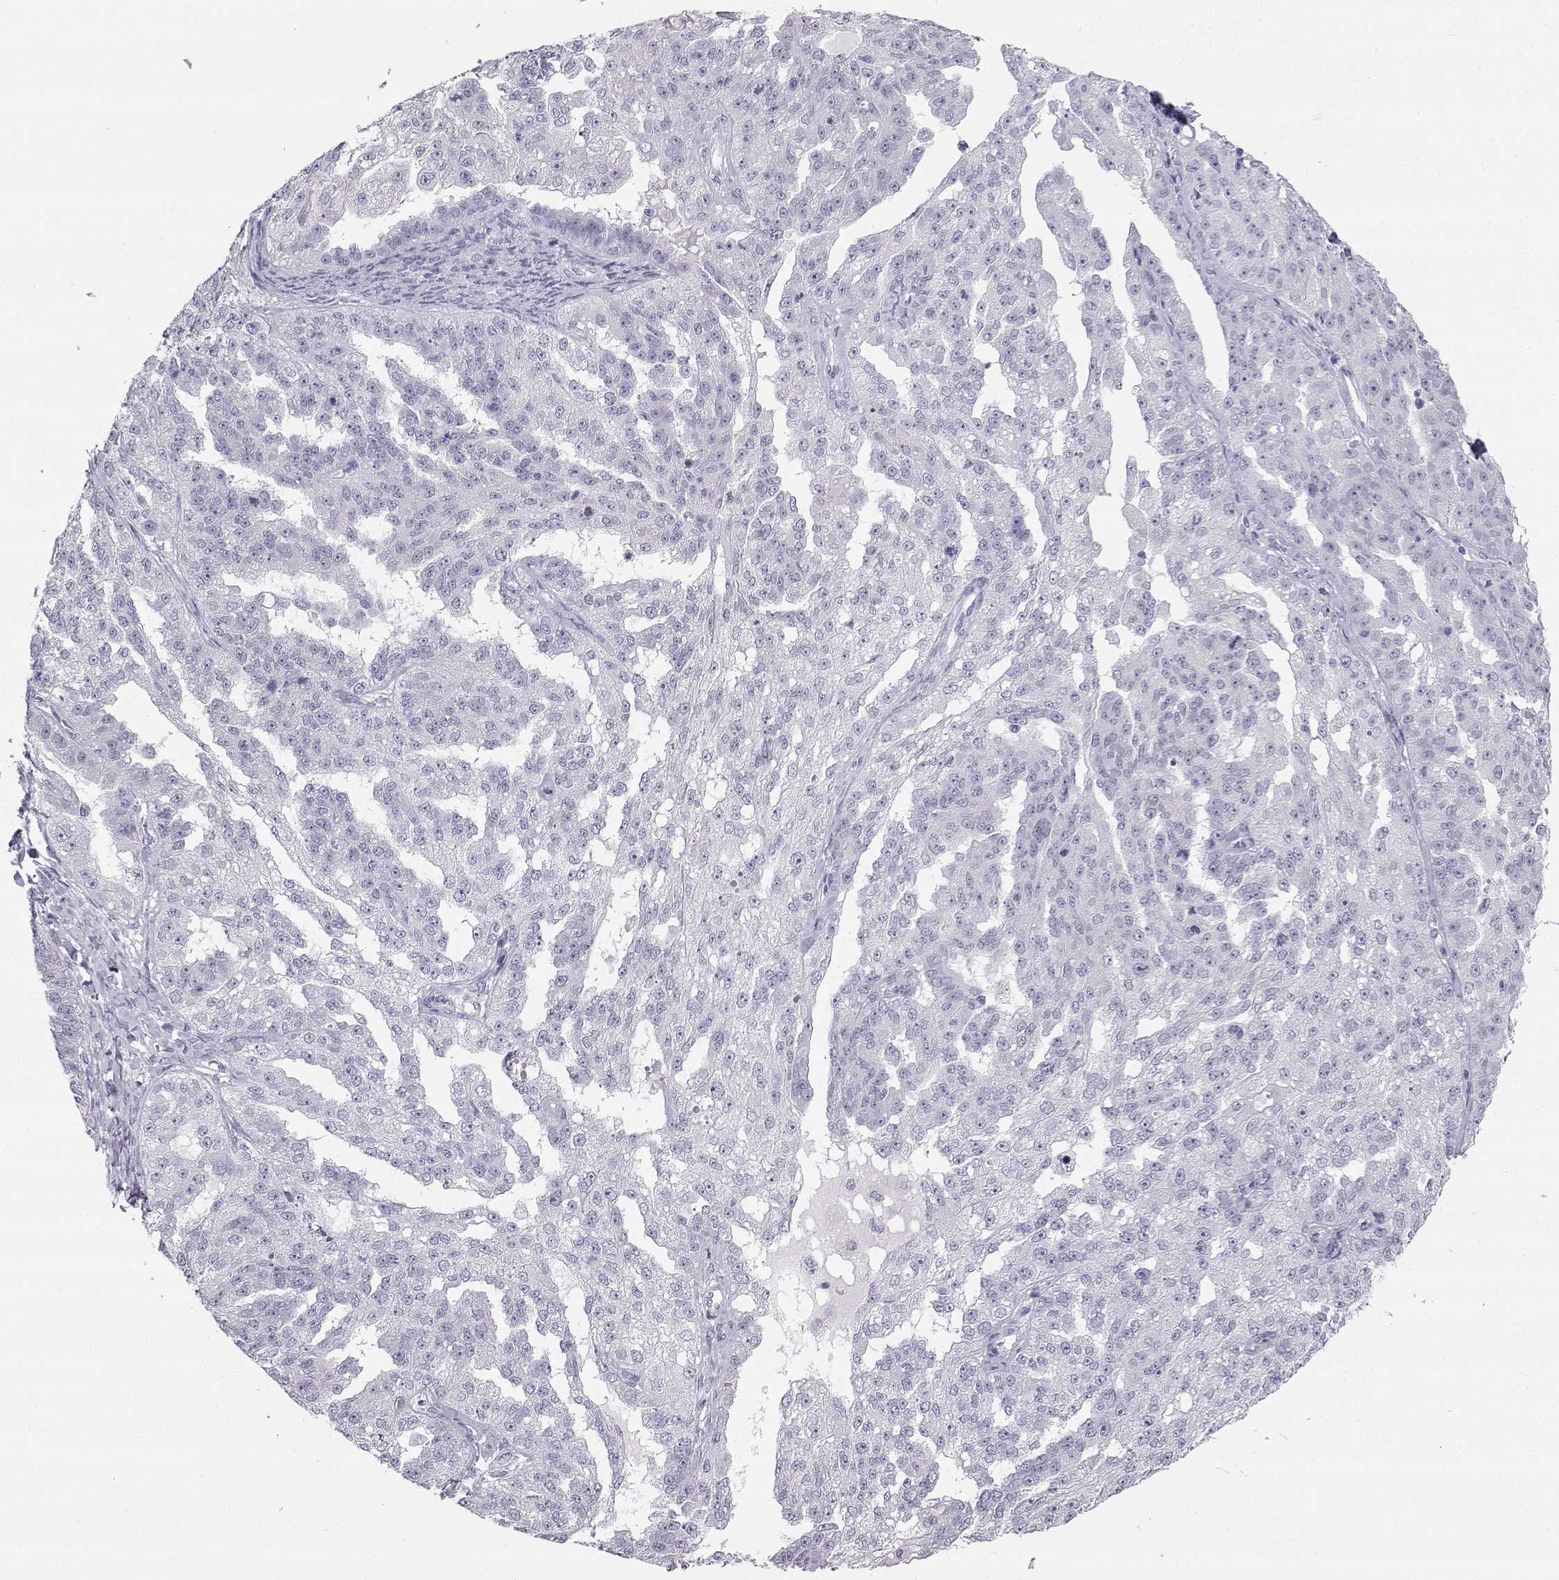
{"staining": {"intensity": "negative", "quantity": "none", "location": "none"}, "tissue": "ovarian cancer", "cell_type": "Tumor cells", "image_type": "cancer", "snomed": [{"axis": "morphology", "description": "Cystadenocarcinoma, serous, NOS"}, {"axis": "topography", "description": "Ovary"}], "caption": "Immunohistochemistry (IHC) image of neoplastic tissue: ovarian serous cystadenocarcinoma stained with DAB (3,3'-diaminobenzidine) shows no significant protein expression in tumor cells. The staining was performed using DAB (3,3'-diaminobenzidine) to visualize the protein expression in brown, while the nuclei were stained in blue with hematoxylin (Magnification: 20x).", "gene": "SYCE1", "patient": {"sex": "female", "age": 58}}